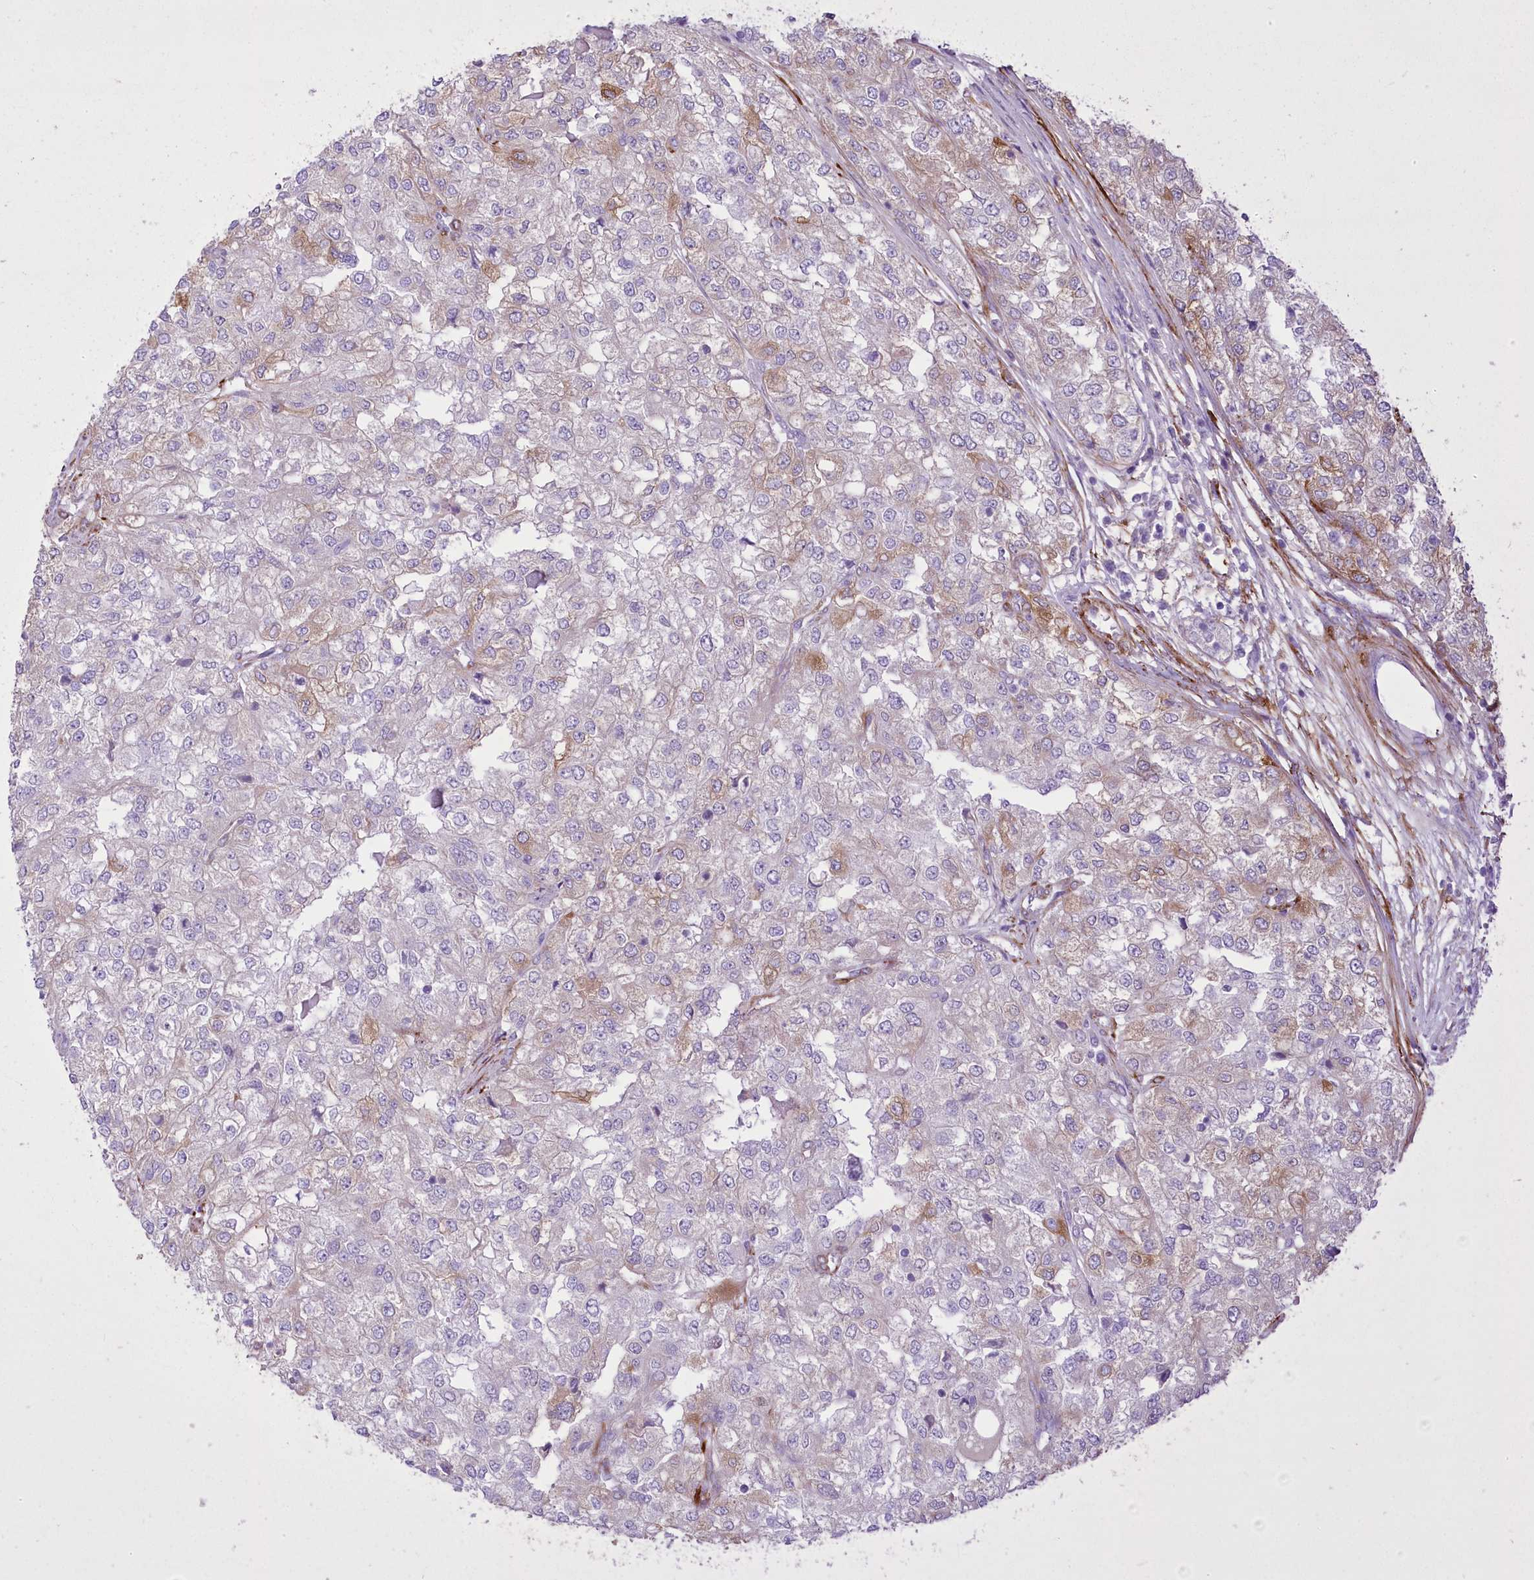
{"staining": {"intensity": "weak", "quantity": "<25%", "location": "cytoplasmic/membranous"}, "tissue": "renal cancer", "cell_type": "Tumor cells", "image_type": "cancer", "snomed": [{"axis": "morphology", "description": "Adenocarcinoma, NOS"}, {"axis": "topography", "description": "Kidney"}], "caption": "High power microscopy photomicrograph of an IHC micrograph of adenocarcinoma (renal), revealing no significant staining in tumor cells.", "gene": "ANGPTL3", "patient": {"sex": "female", "age": 54}}